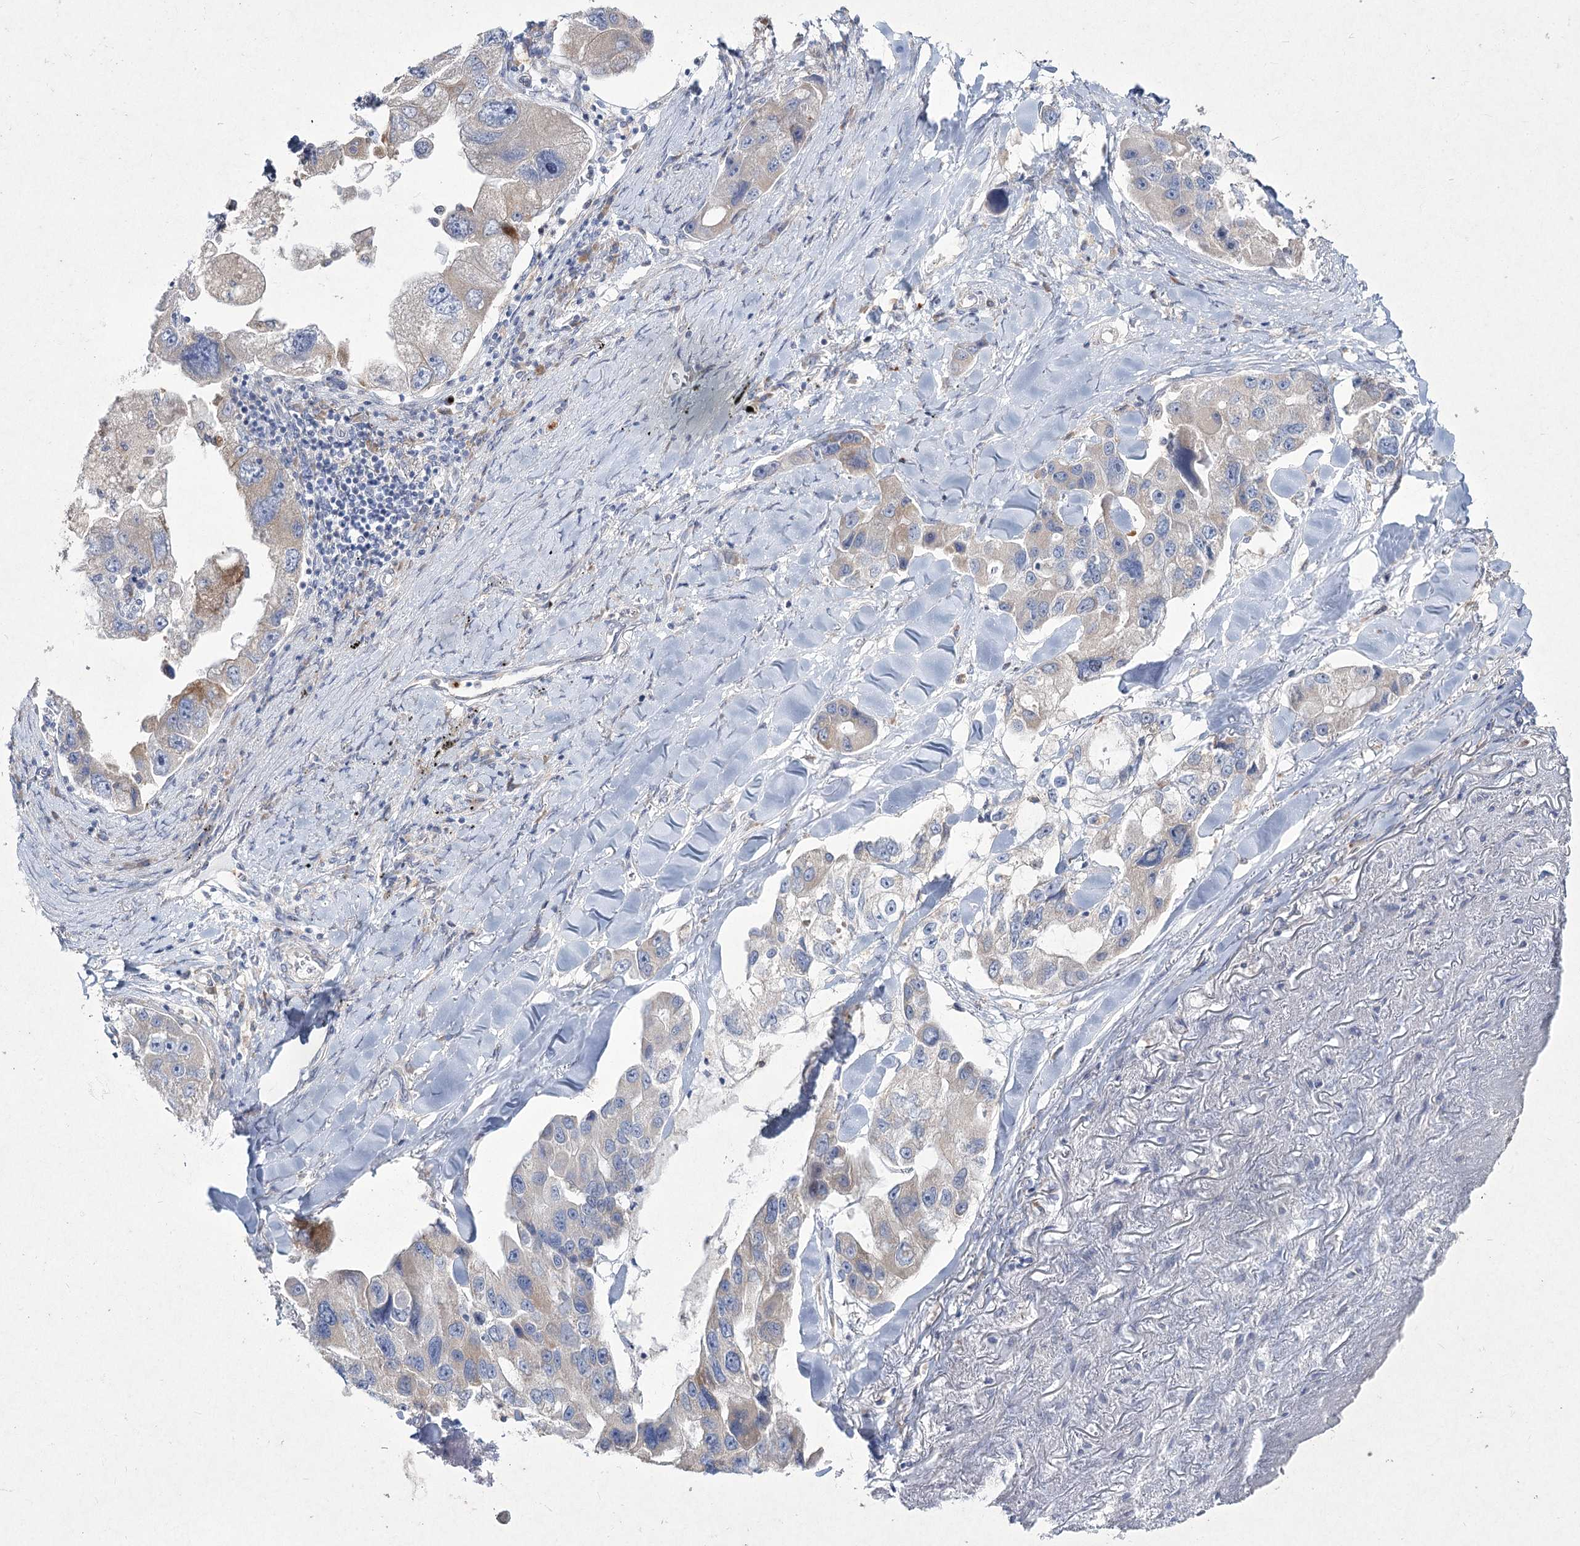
{"staining": {"intensity": "negative", "quantity": "none", "location": "none"}, "tissue": "lung cancer", "cell_type": "Tumor cells", "image_type": "cancer", "snomed": [{"axis": "morphology", "description": "Adenocarcinoma, NOS"}, {"axis": "topography", "description": "Lung"}], "caption": "High magnification brightfield microscopy of lung cancer stained with DAB (3,3'-diaminobenzidine) (brown) and counterstained with hematoxylin (blue): tumor cells show no significant positivity.", "gene": "NIPAL4", "patient": {"sex": "female", "age": 54}}